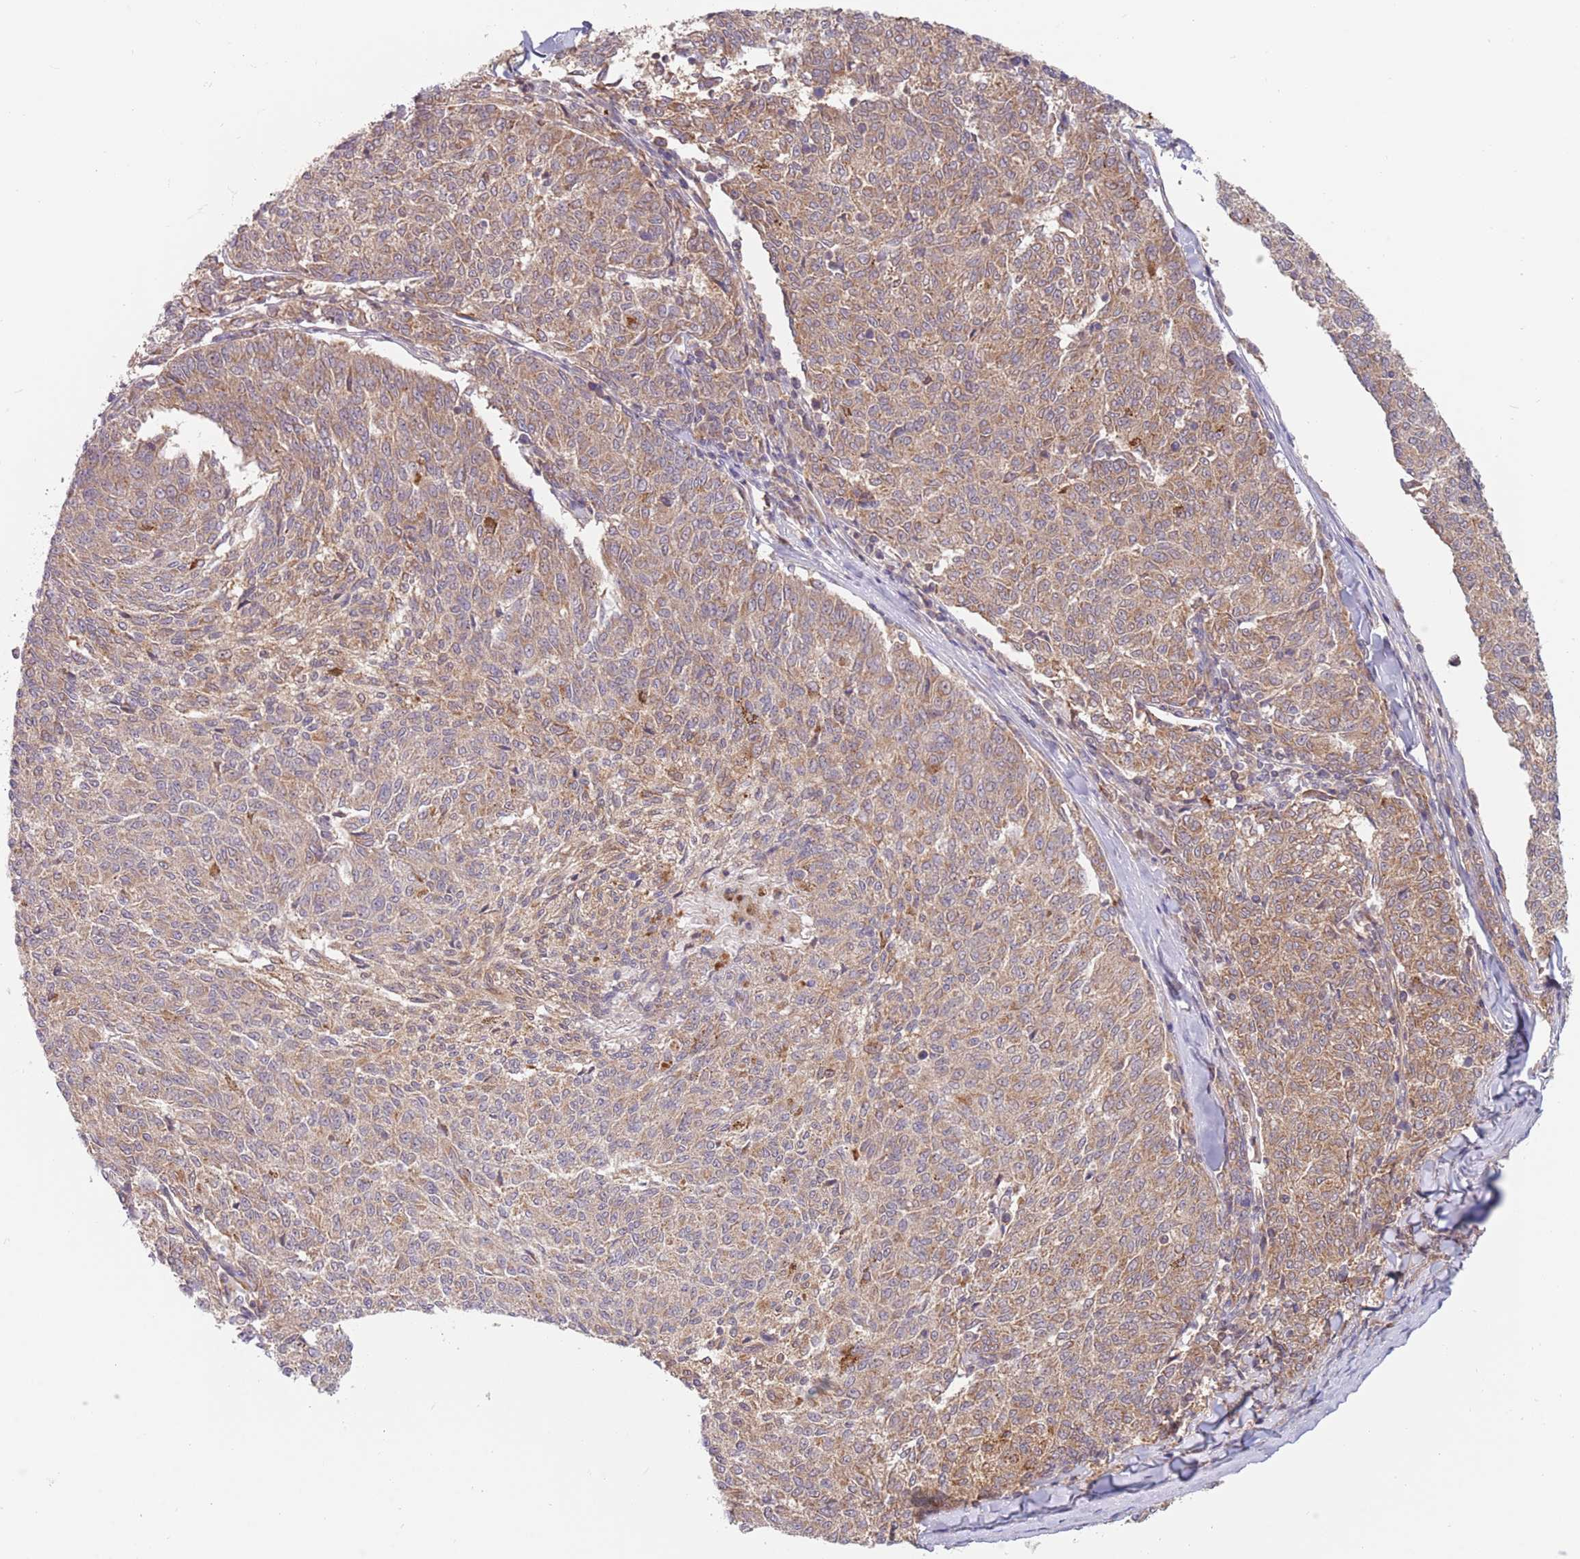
{"staining": {"intensity": "moderate", "quantity": ">75%", "location": "cytoplasmic/membranous"}, "tissue": "melanoma", "cell_type": "Tumor cells", "image_type": "cancer", "snomed": [{"axis": "morphology", "description": "Malignant melanoma, NOS"}, {"axis": "topography", "description": "Skin"}], "caption": "There is medium levels of moderate cytoplasmic/membranous staining in tumor cells of malignant melanoma, as demonstrated by immunohistochemical staining (brown color).", "gene": "GUK1", "patient": {"sex": "female", "age": 72}}